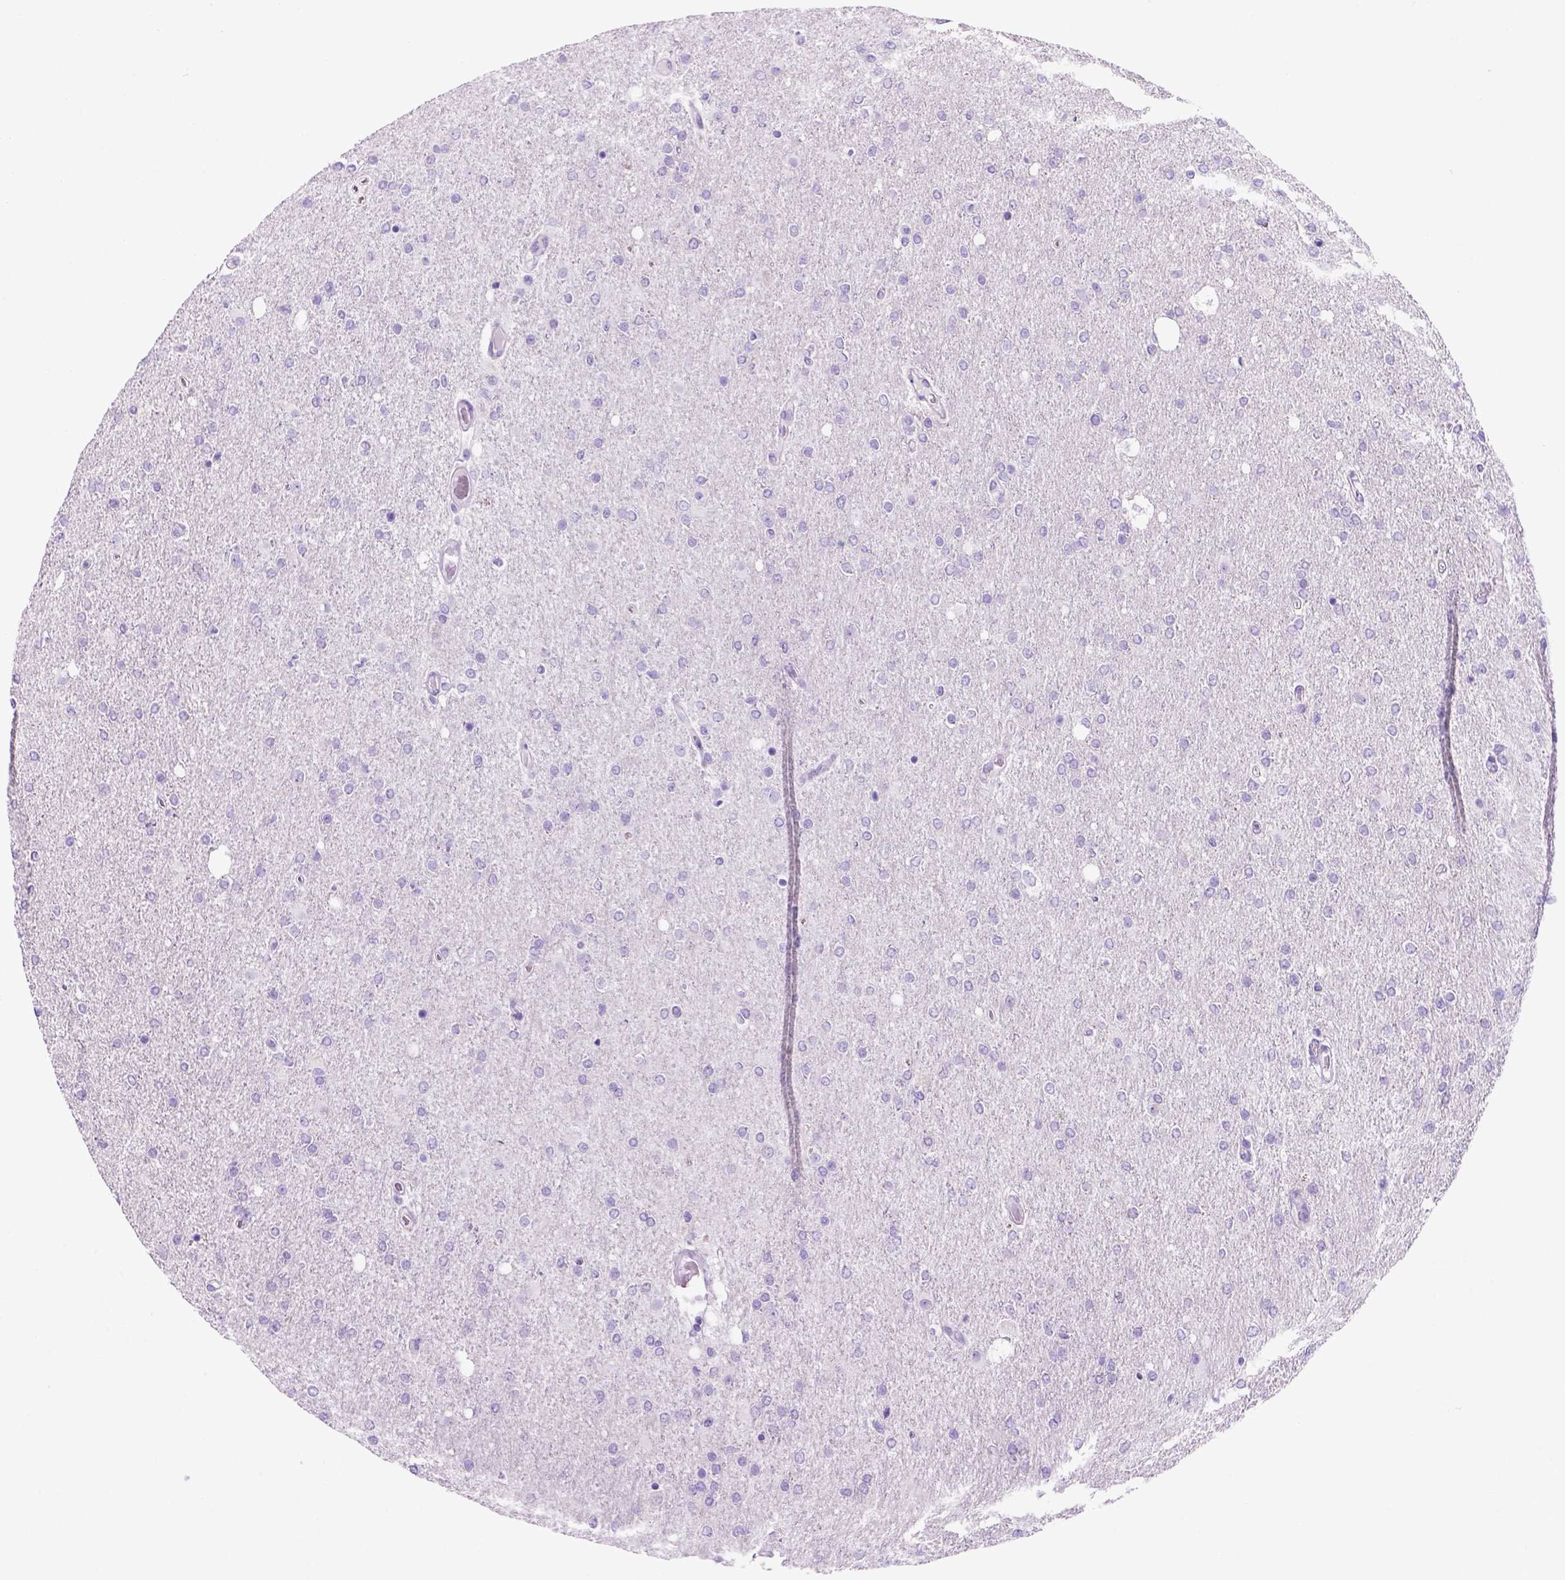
{"staining": {"intensity": "negative", "quantity": "none", "location": "none"}, "tissue": "glioma", "cell_type": "Tumor cells", "image_type": "cancer", "snomed": [{"axis": "morphology", "description": "Glioma, malignant, High grade"}, {"axis": "topography", "description": "Cerebral cortex"}], "caption": "Micrograph shows no significant protein staining in tumor cells of malignant high-grade glioma.", "gene": "HHIPL2", "patient": {"sex": "male", "age": 70}}